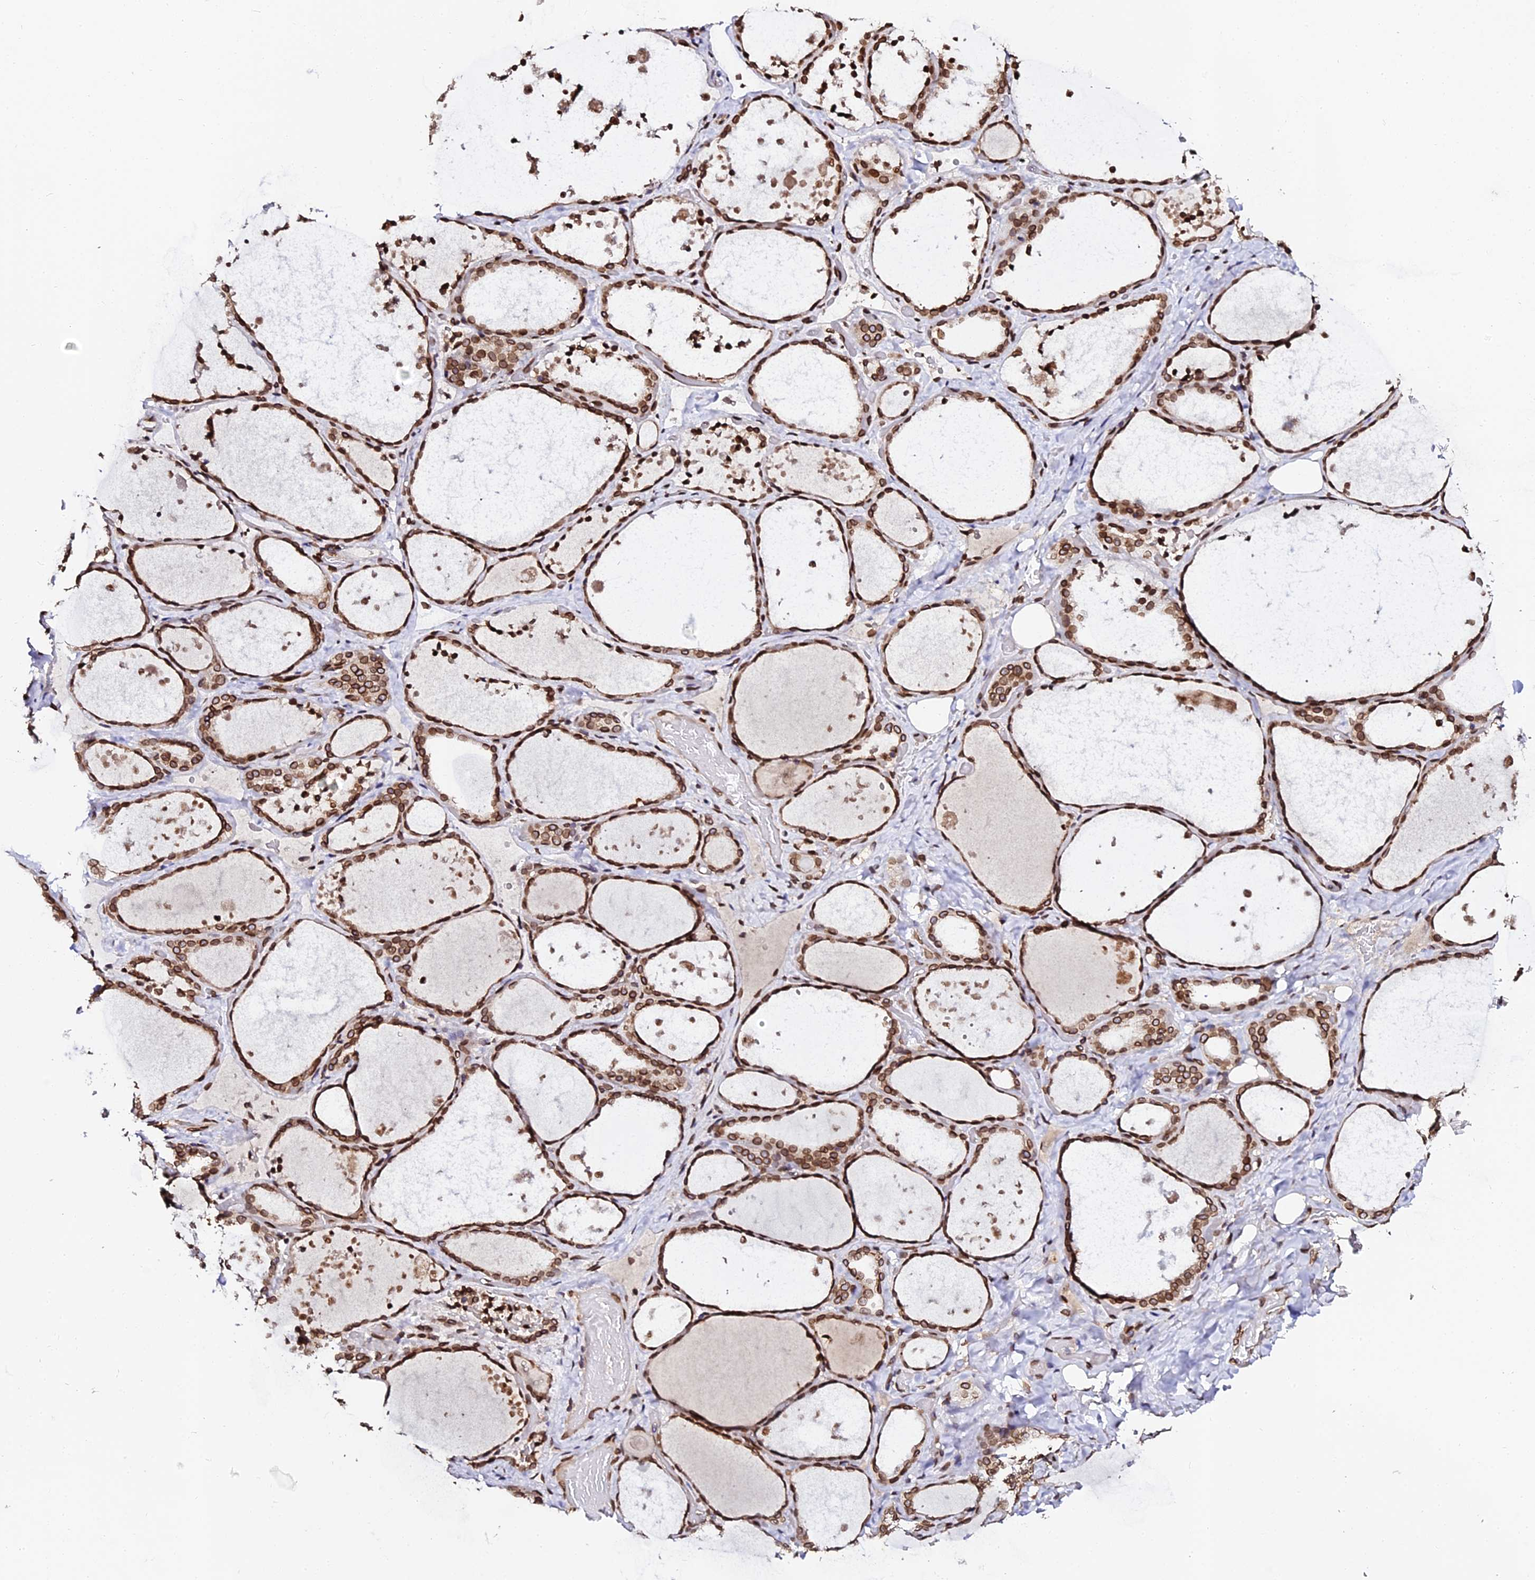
{"staining": {"intensity": "strong", "quantity": ">75%", "location": "cytoplasmic/membranous,nuclear"}, "tissue": "thyroid gland", "cell_type": "Glandular cells", "image_type": "normal", "snomed": [{"axis": "morphology", "description": "Normal tissue, NOS"}, {"axis": "topography", "description": "Thyroid gland"}], "caption": "Approximately >75% of glandular cells in benign human thyroid gland show strong cytoplasmic/membranous,nuclear protein positivity as visualized by brown immunohistochemical staining.", "gene": "ANAPC5", "patient": {"sex": "female", "age": 44}}